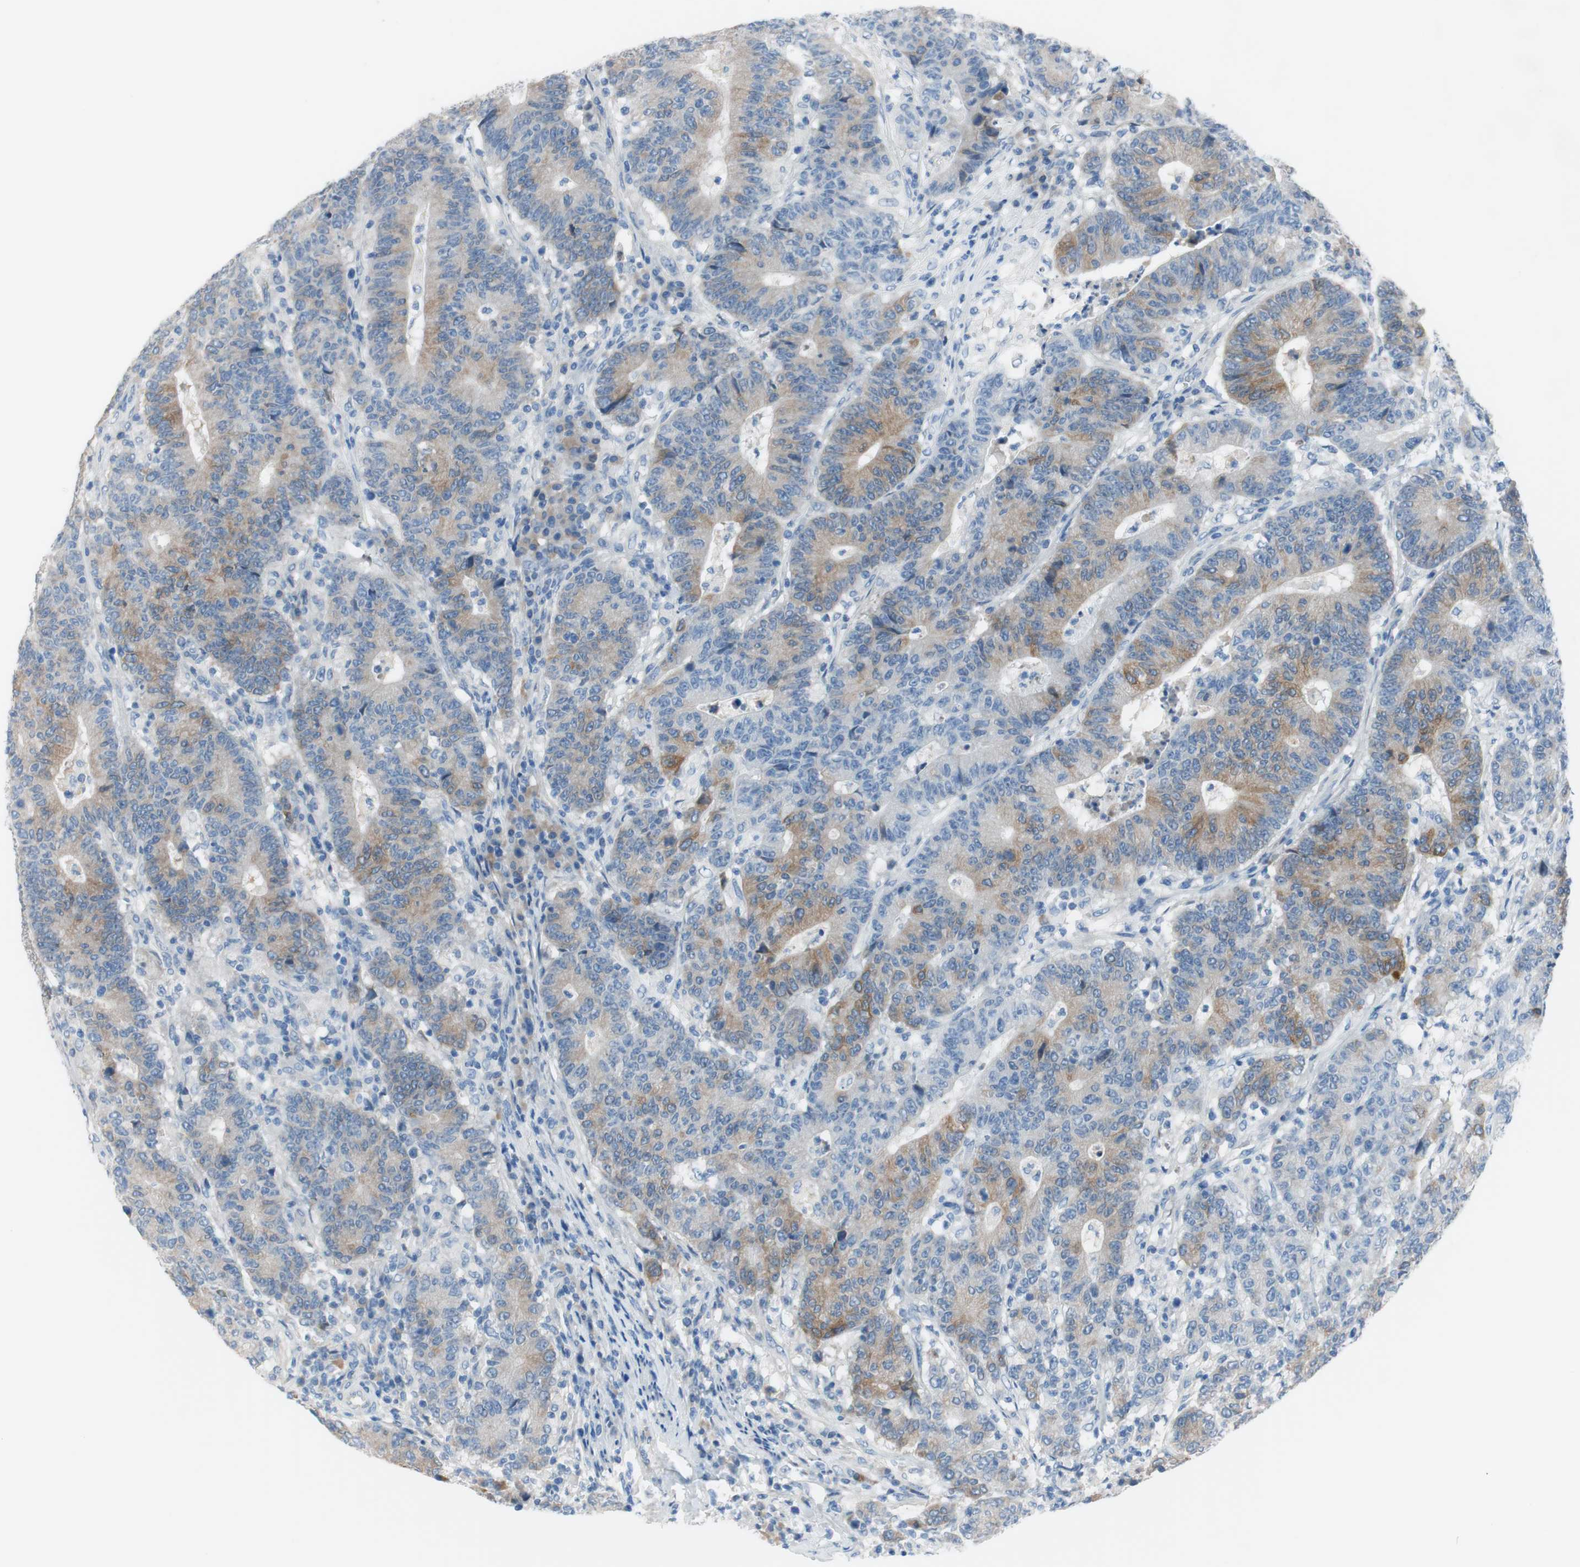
{"staining": {"intensity": "moderate", "quantity": "<25%", "location": "cytoplasmic/membranous"}, "tissue": "colorectal cancer", "cell_type": "Tumor cells", "image_type": "cancer", "snomed": [{"axis": "morphology", "description": "Normal tissue, NOS"}, {"axis": "morphology", "description": "Adenocarcinoma, NOS"}, {"axis": "topography", "description": "Colon"}], "caption": "Tumor cells reveal moderate cytoplasmic/membranous staining in about <25% of cells in colorectal cancer.", "gene": "FDFT1", "patient": {"sex": "female", "age": 75}}